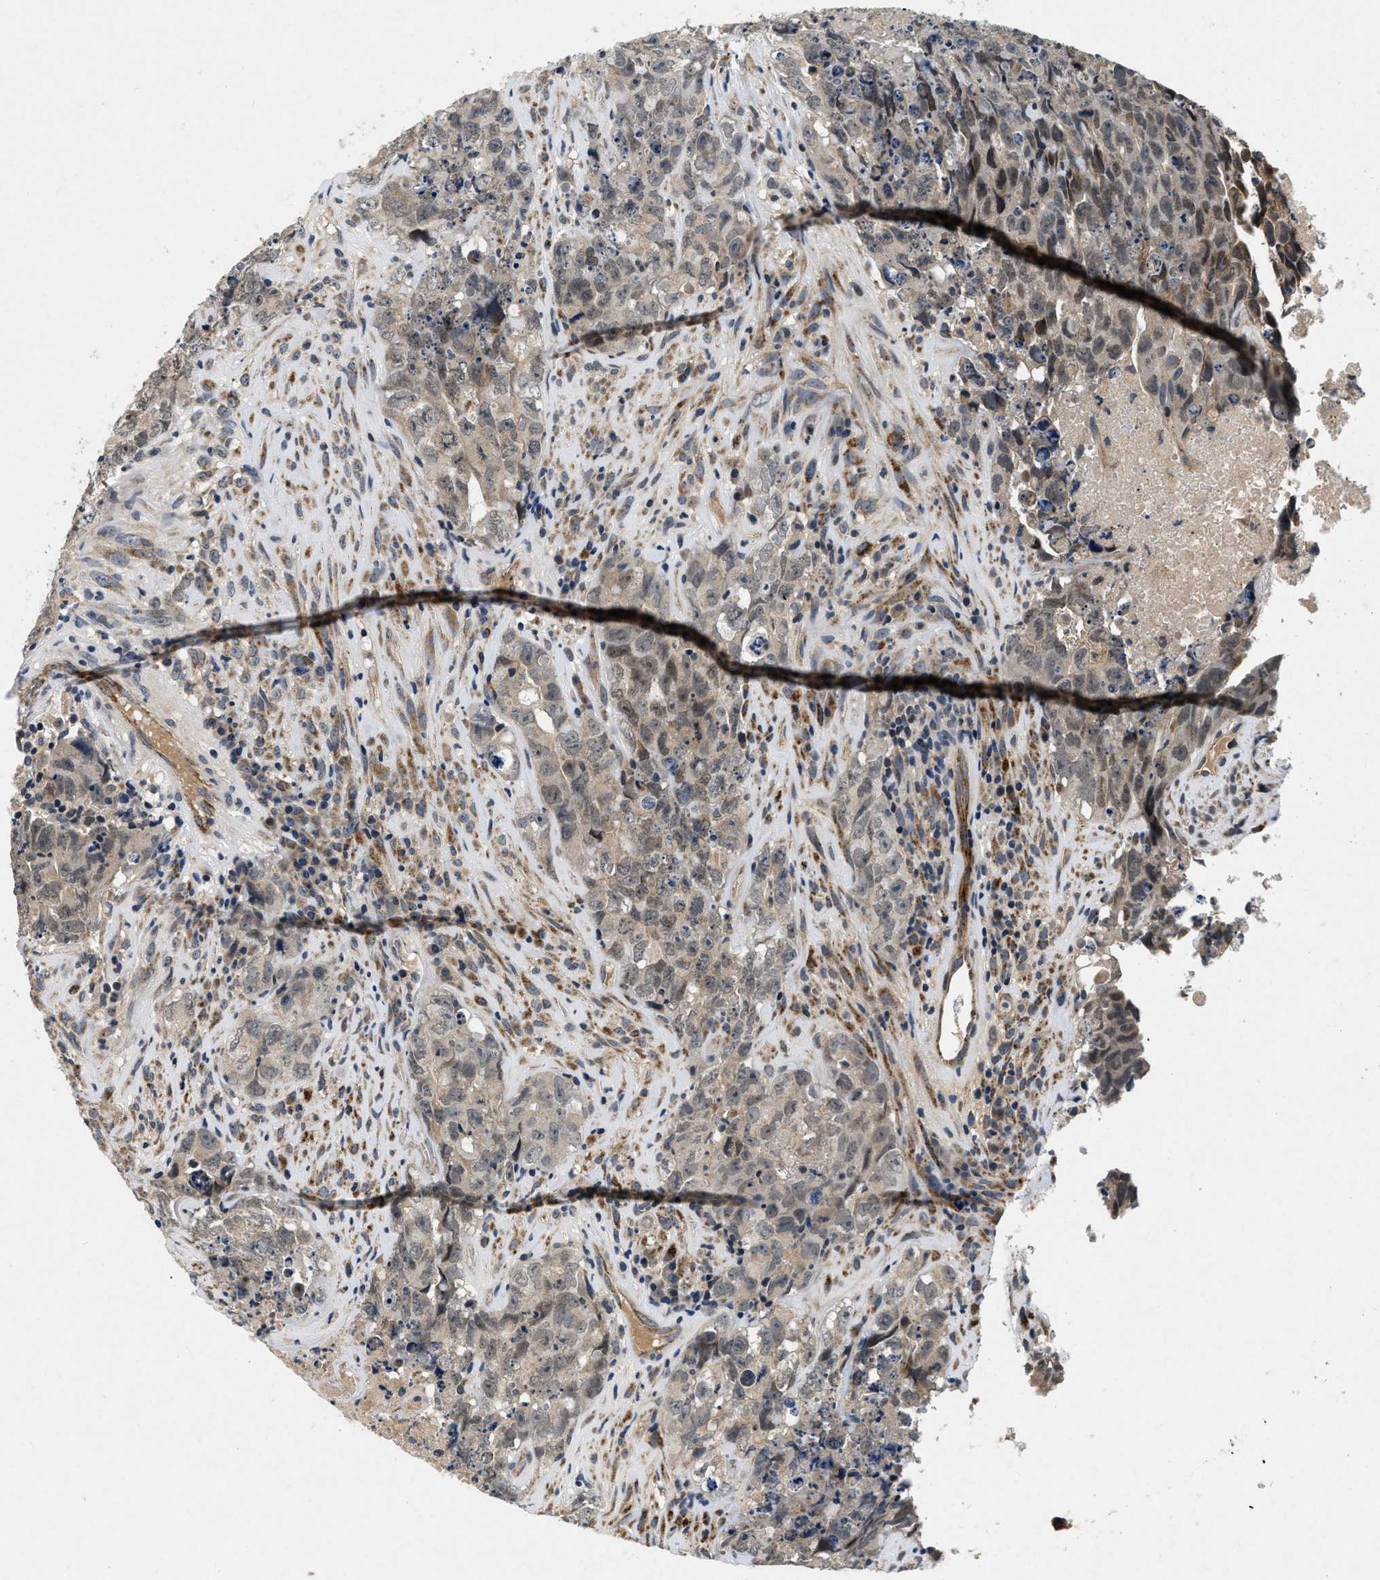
{"staining": {"intensity": "weak", "quantity": "25%-75%", "location": "cytoplasmic/membranous"}, "tissue": "testis cancer", "cell_type": "Tumor cells", "image_type": "cancer", "snomed": [{"axis": "morphology", "description": "Carcinoma, Embryonal, NOS"}, {"axis": "topography", "description": "Testis"}], "caption": "The micrograph shows a brown stain indicating the presence of a protein in the cytoplasmic/membranous of tumor cells in testis cancer (embryonal carcinoma).", "gene": "PDP1", "patient": {"sex": "male", "age": 32}}